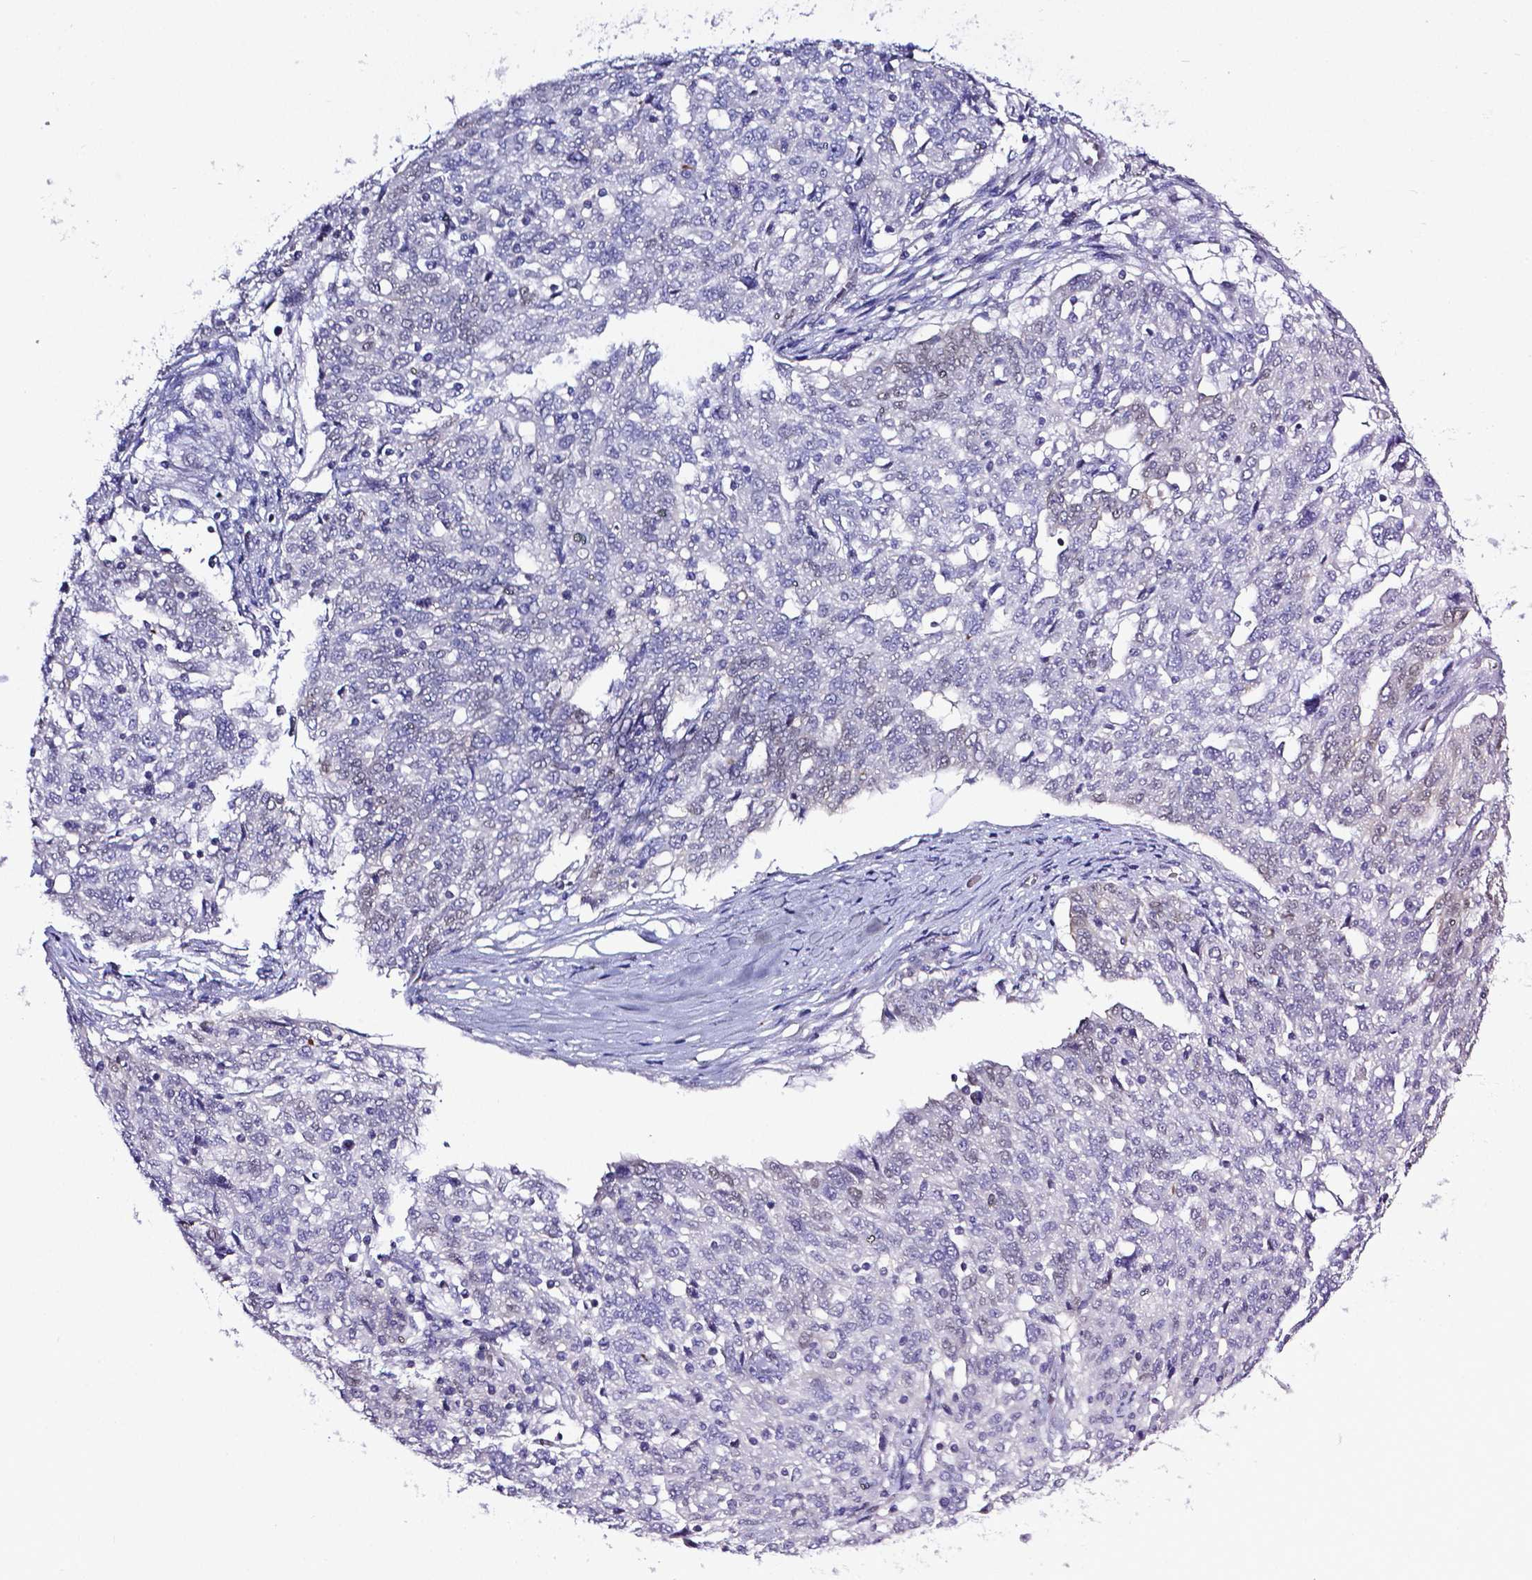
{"staining": {"intensity": "weak", "quantity": "<25%", "location": "nuclear"}, "tissue": "ovarian cancer", "cell_type": "Tumor cells", "image_type": "cancer", "snomed": [{"axis": "morphology", "description": "Cystadenocarcinoma, serous, NOS"}, {"axis": "topography", "description": "Ovary"}], "caption": "High power microscopy image of an immunohistochemistry micrograph of ovarian cancer, revealing no significant positivity in tumor cells.", "gene": "PTGER3", "patient": {"sex": "female", "age": 67}}